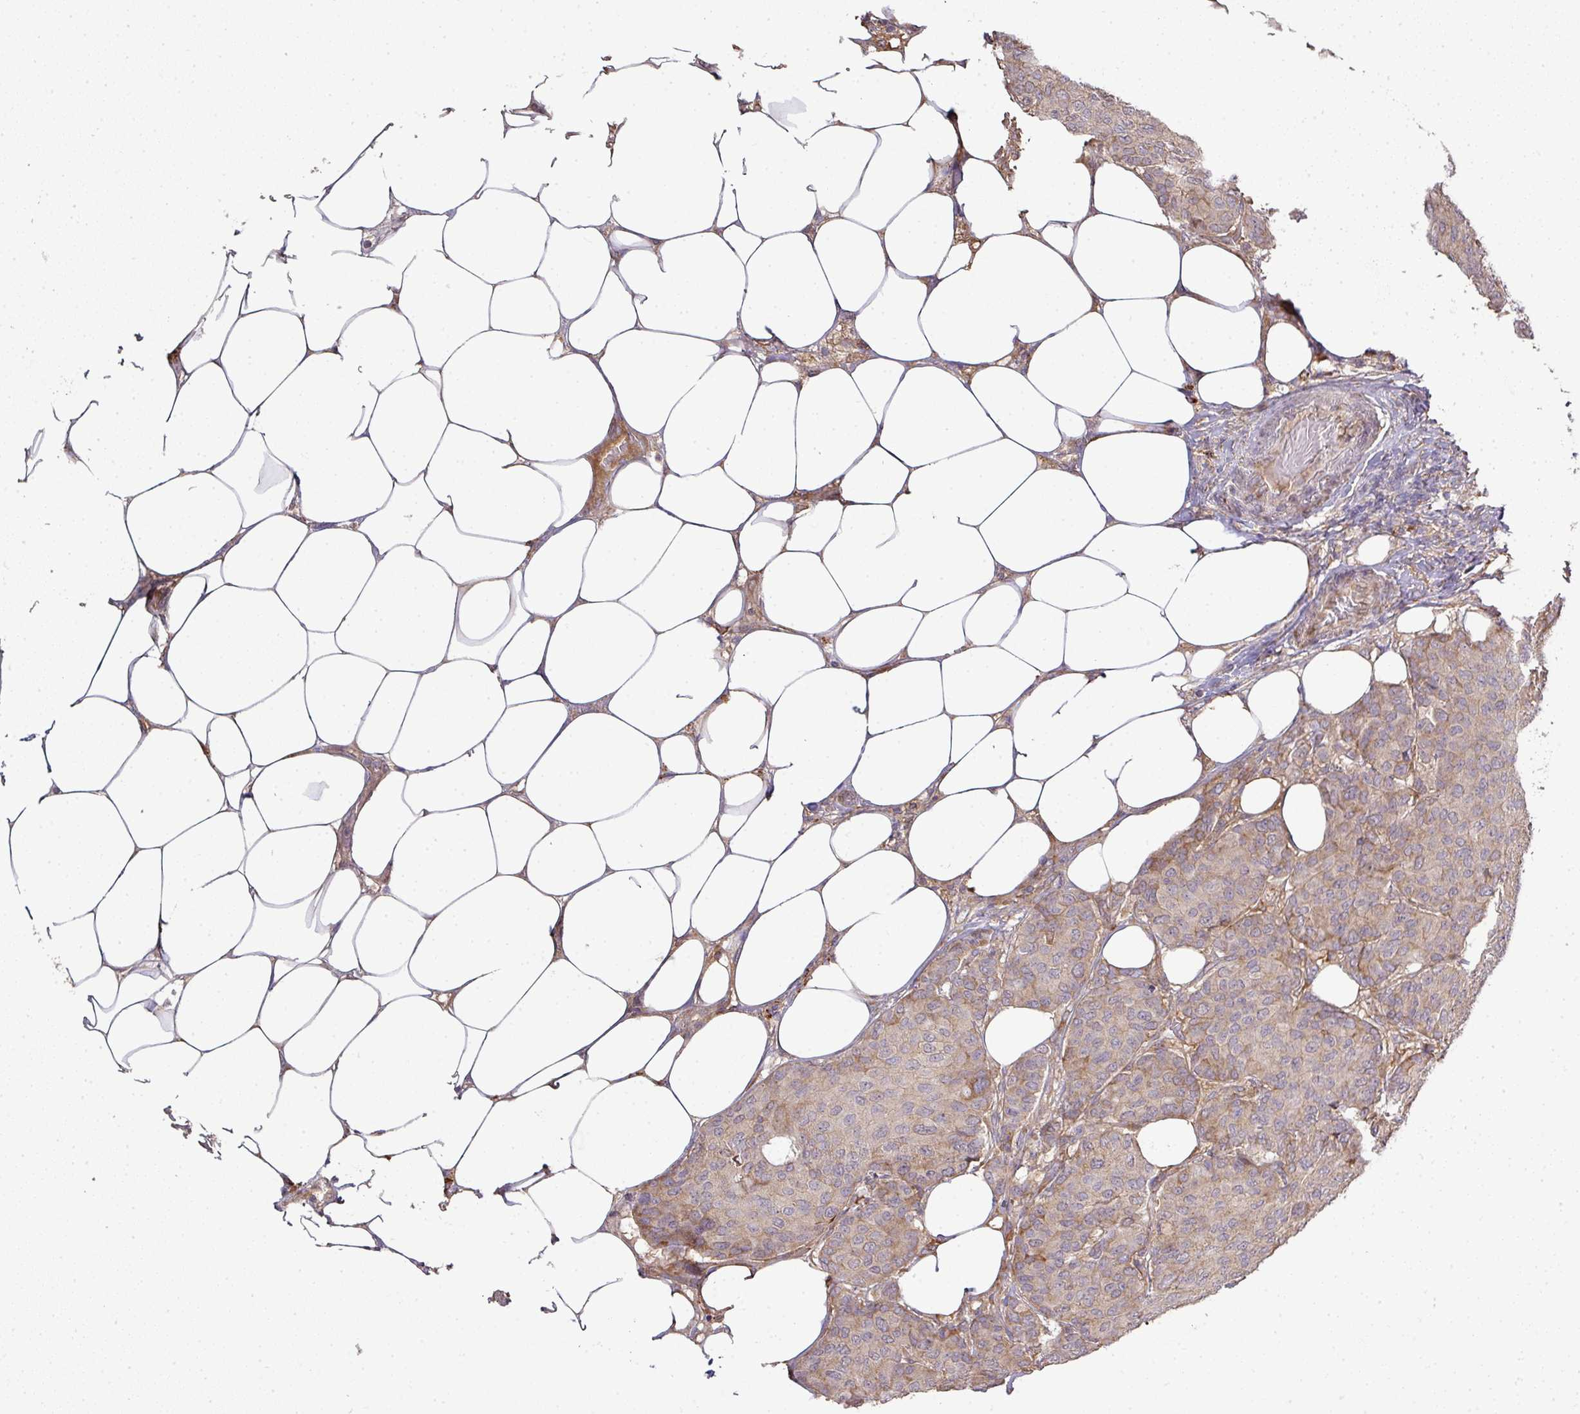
{"staining": {"intensity": "weak", "quantity": ">75%", "location": "cytoplasmic/membranous"}, "tissue": "breast cancer", "cell_type": "Tumor cells", "image_type": "cancer", "snomed": [{"axis": "morphology", "description": "Duct carcinoma"}, {"axis": "topography", "description": "Breast"}], "caption": "A brown stain highlights weak cytoplasmic/membranous expression of a protein in breast invasive ductal carcinoma tumor cells.", "gene": "GALP", "patient": {"sex": "female", "age": 75}}